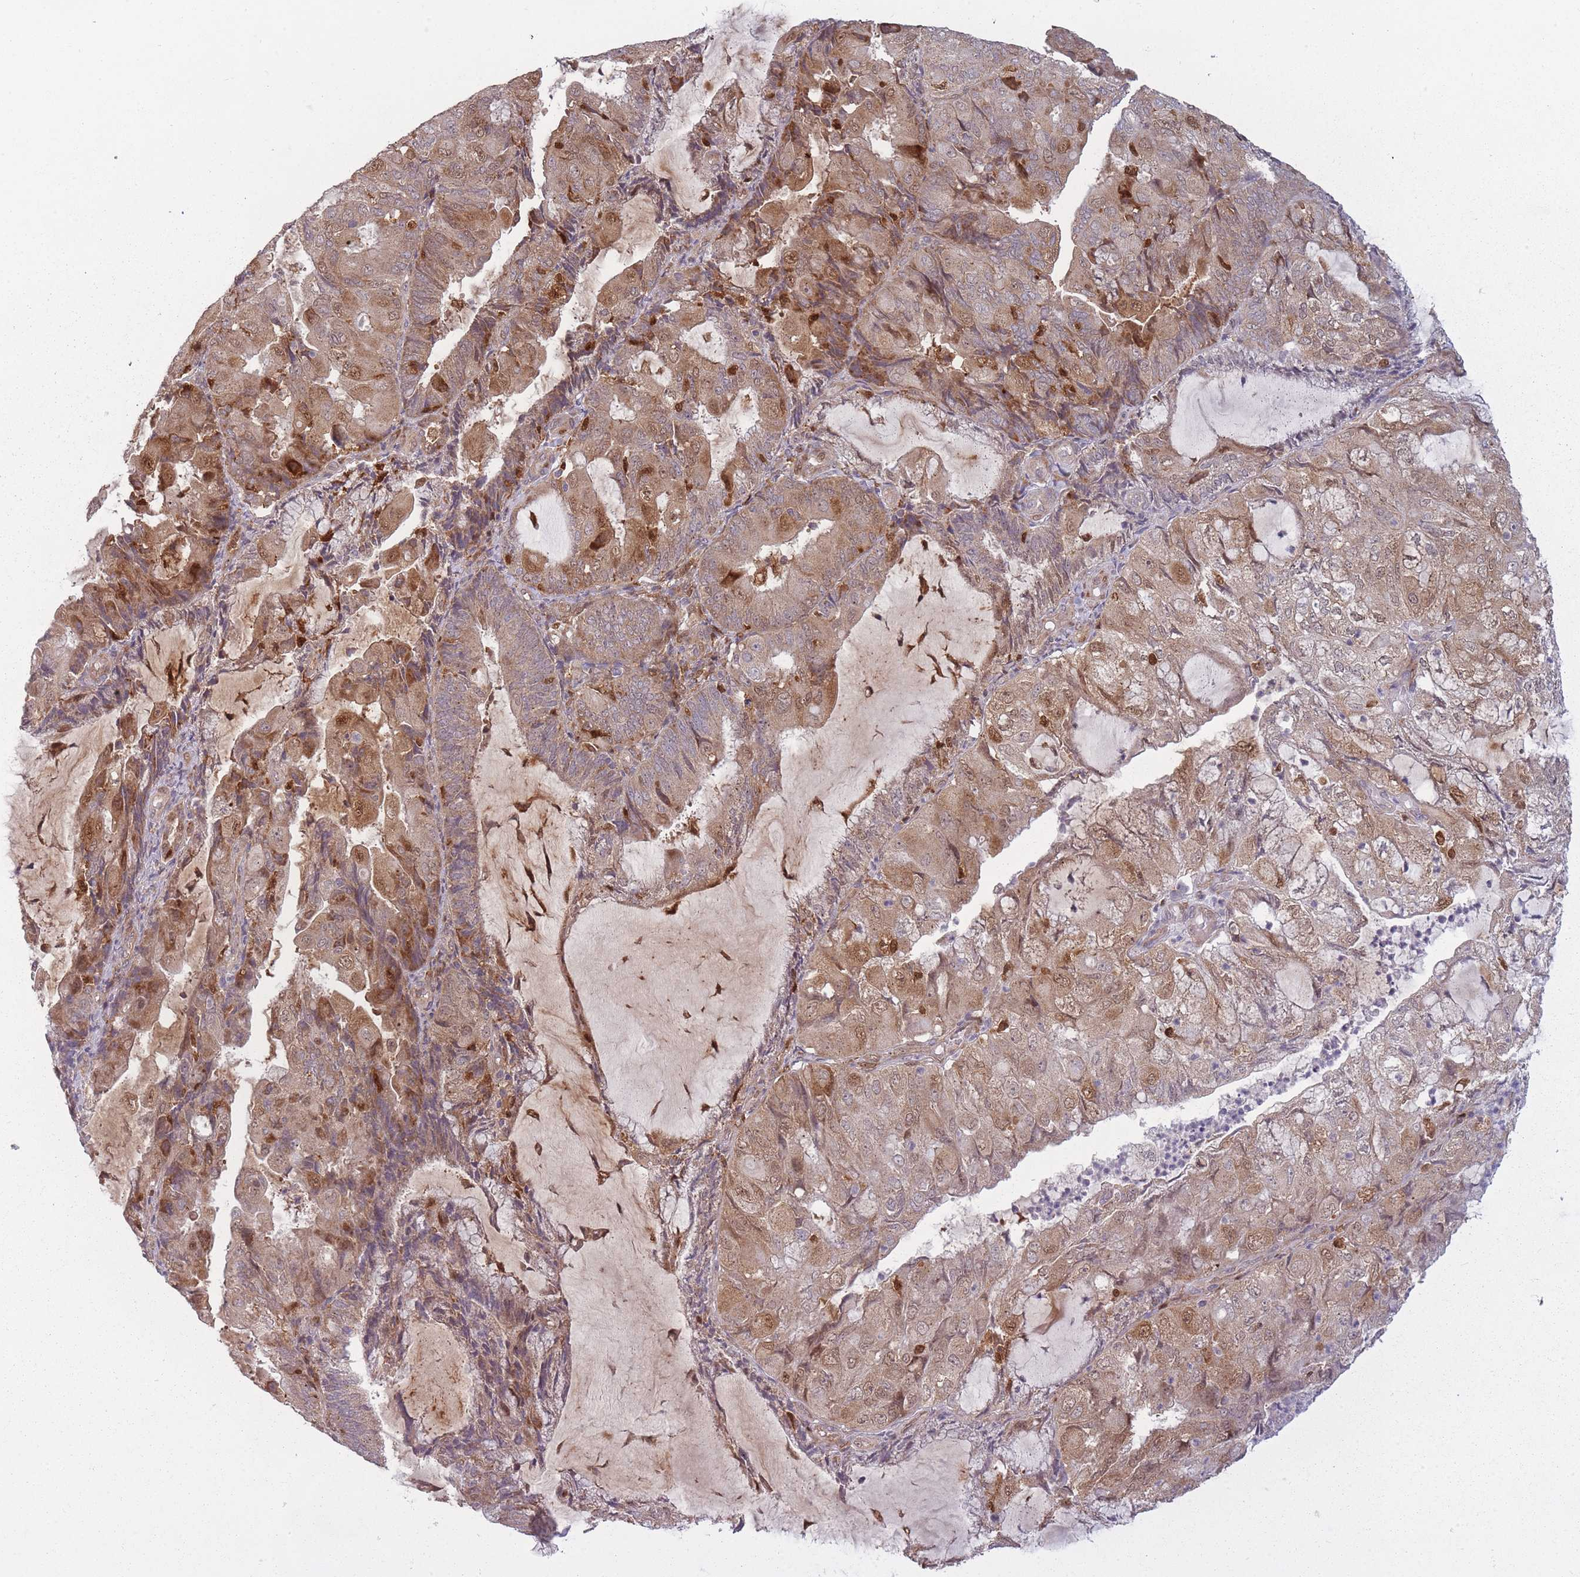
{"staining": {"intensity": "moderate", "quantity": ">75%", "location": "cytoplasmic/membranous,nuclear"}, "tissue": "endometrial cancer", "cell_type": "Tumor cells", "image_type": "cancer", "snomed": [{"axis": "morphology", "description": "Adenocarcinoma, NOS"}, {"axis": "topography", "description": "Endometrium"}], "caption": "Approximately >75% of tumor cells in adenocarcinoma (endometrial) demonstrate moderate cytoplasmic/membranous and nuclear protein expression as visualized by brown immunohistochemical staining.", "gene": "LGALS9", "patient": {"sex": "female", "age": 81}}